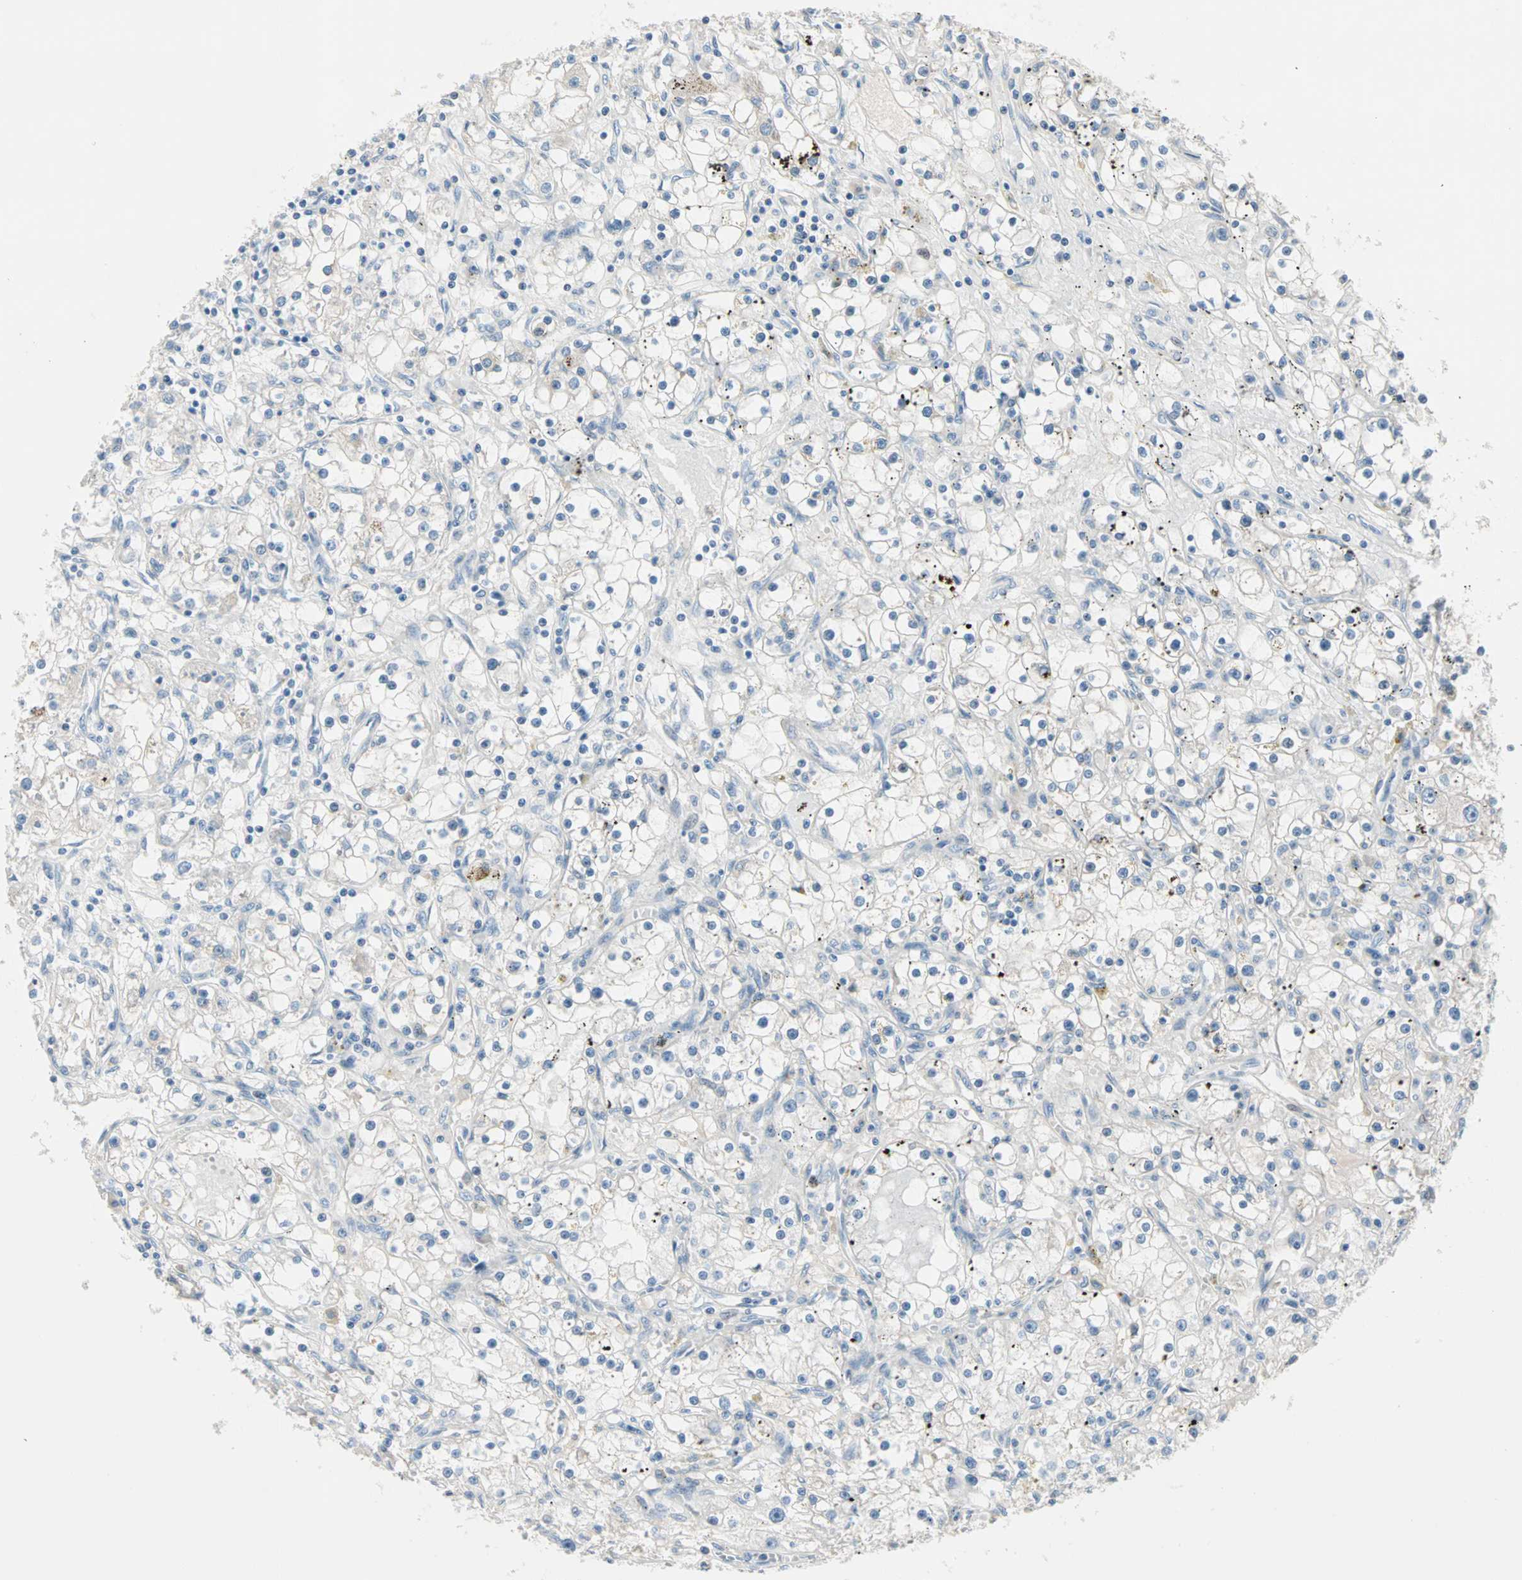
{"staining": {"intensity": "negative", "quantity": "none", "location": "none"}, "tissue": "renal cancer", "cell_type": "Tumor cells", "image_type": "cancer", "snomed": [{"axis": "morphology", "description": "Adenocarcinoma, NOS"}, {"axis": "topography", "description": "Kidney"}], "caption": "Human adenocarcinoma (renal) stained for a protein using immunohistochemistry (IHC) exhibits no expression in tumor cells.", "gene": "NEFH", "patient": {"sex": "male", "age": 56}}